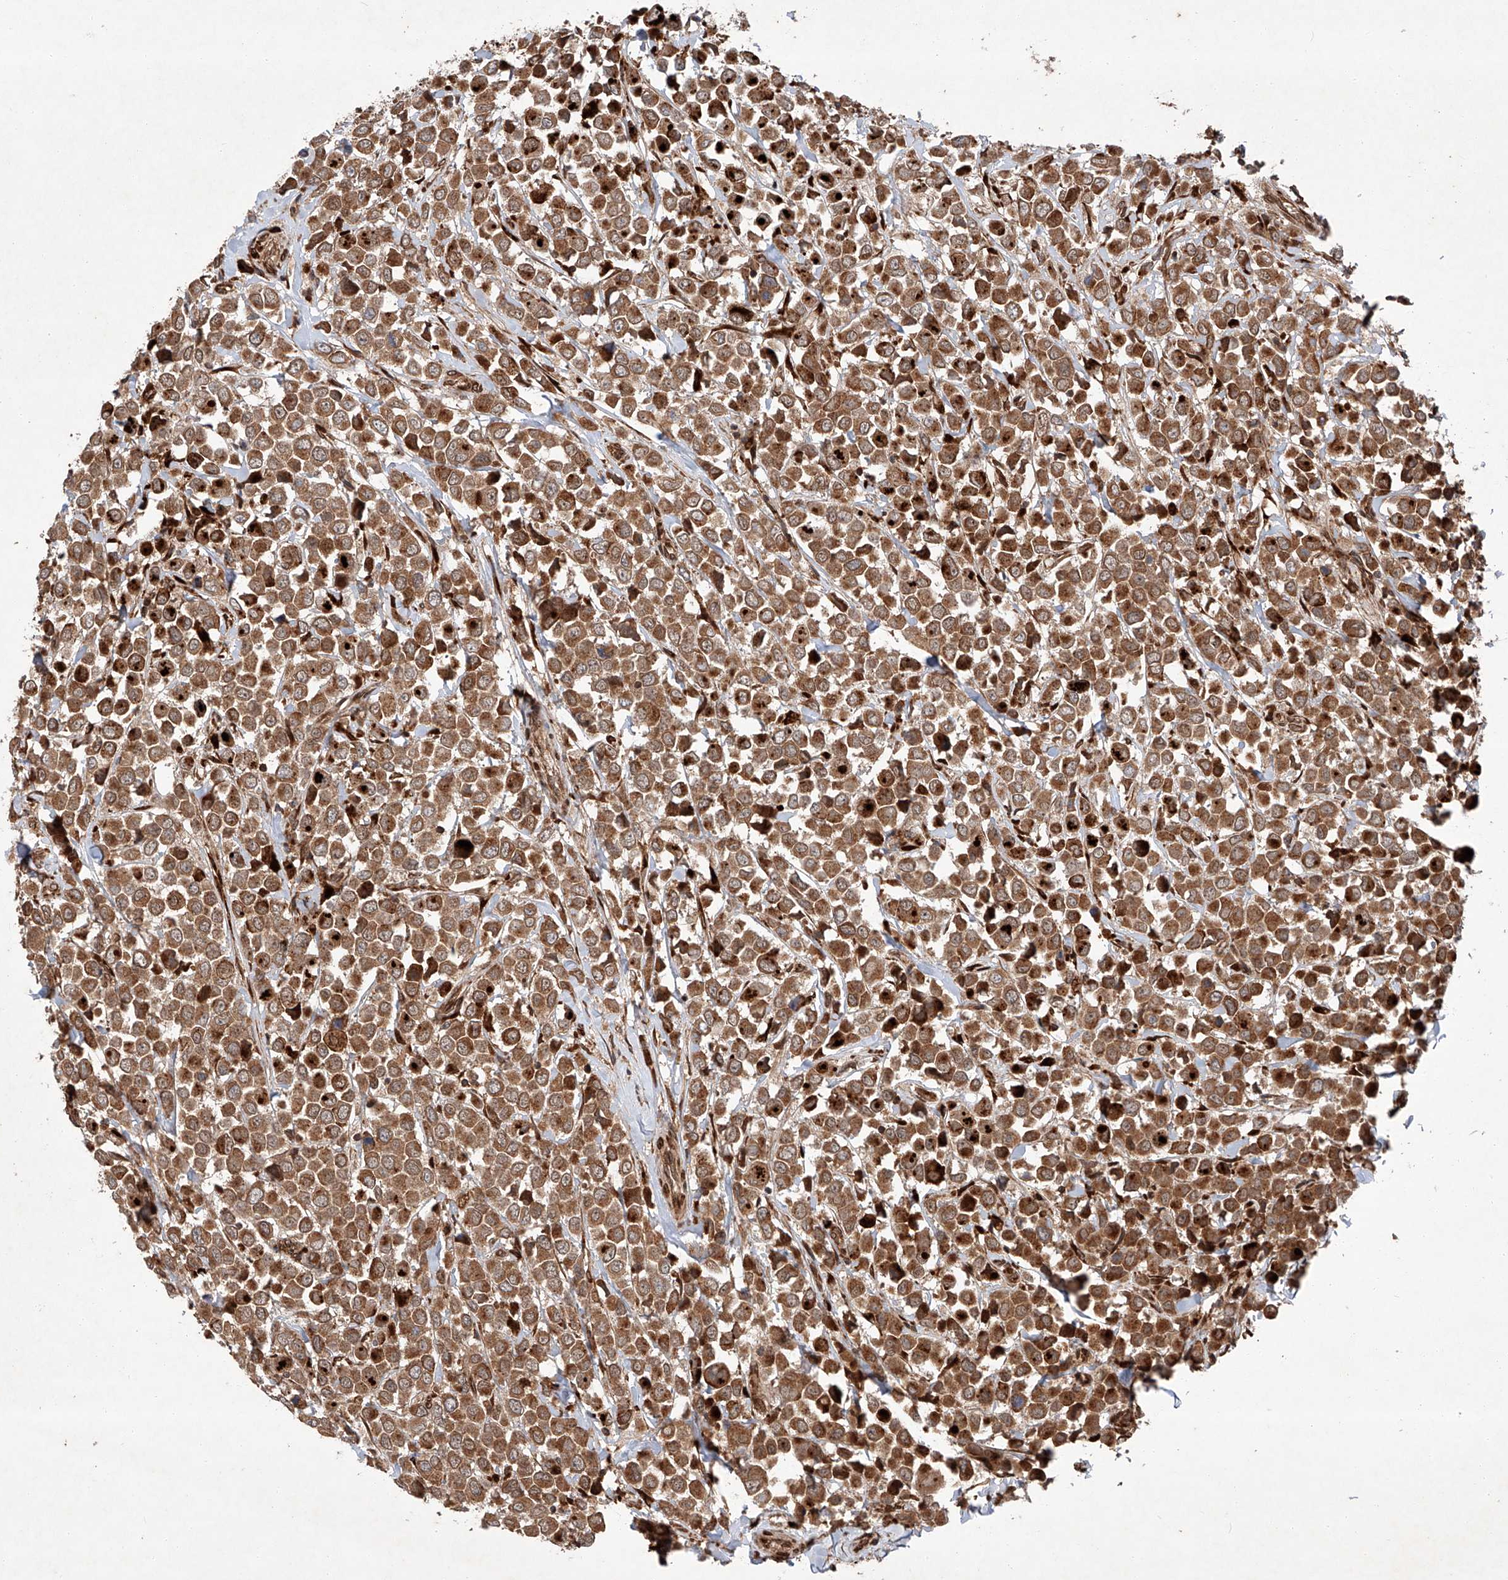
{"staining": {"intensity": "strong", "quantity": ">75%", "location": "cytoplasmic/membranous"}, "tissue": "breast cancer", "cell_type": "Tumor cells", "image_type": "cancer", "snomed": [{"axis": "morphology", "description": "Duct carcinoma"}, {"axis": "topography", "description": "Breast"}], "caption": "Protein expression analysis of infiltrating ductal carcinoma (breast) demonstrates strong cytoplasmic/membranous staining in about >75% of tumor cells.", "gene": "ZFP28", "patient": {"sex": "female", "age": 61}}